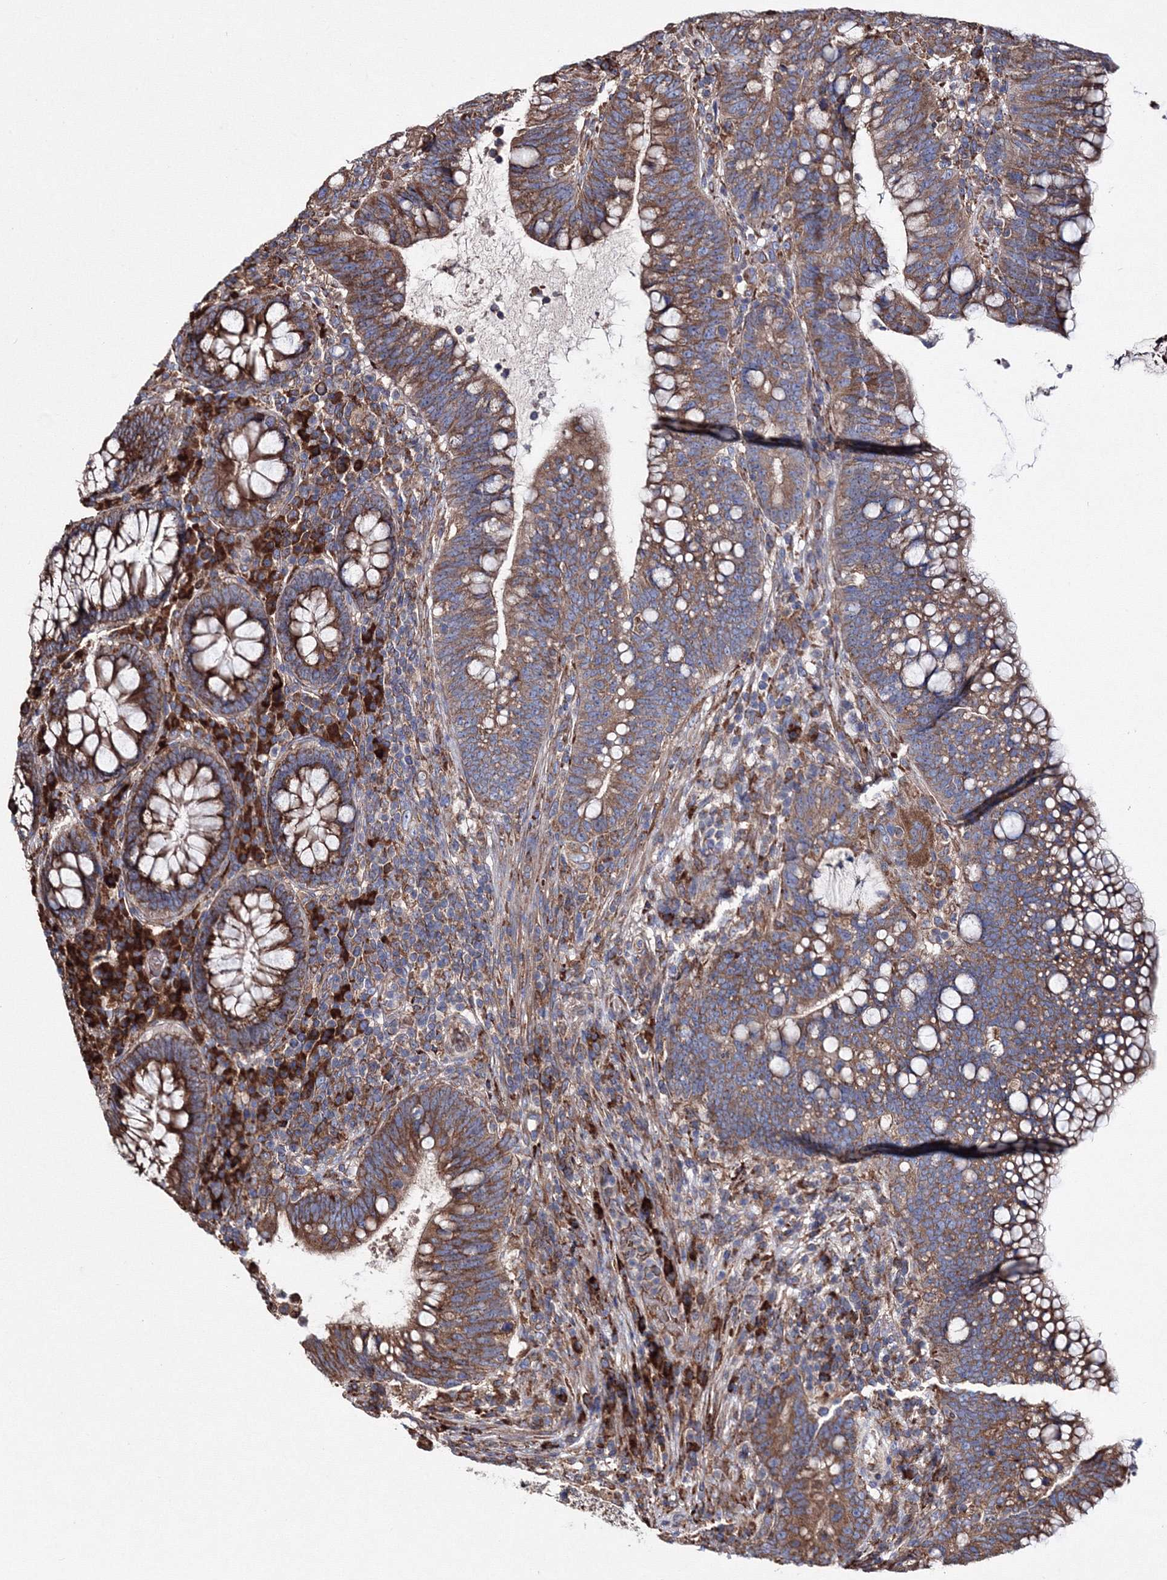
{"staining": {"intensity": "moderate", "quantity": ">75%", "location": "cytoplasmic/membranous"}, "tissue": "colorectal cancer", "cell_type": "Tumor cells", "image_type": "cancer", "snomed": [{"axis": "morphology", "description": "Adenocarcinoma, NOS"}, {"axis": "topography", "description": "Colon"}], "caption": "A brown stain shows moderate cytoplasmic/membranous staining of a protein in colorectal cancer (adenocarcinoma) tumor cells.", "gene": "VPS8", "patient": {"sex": "female", "age": 66}}